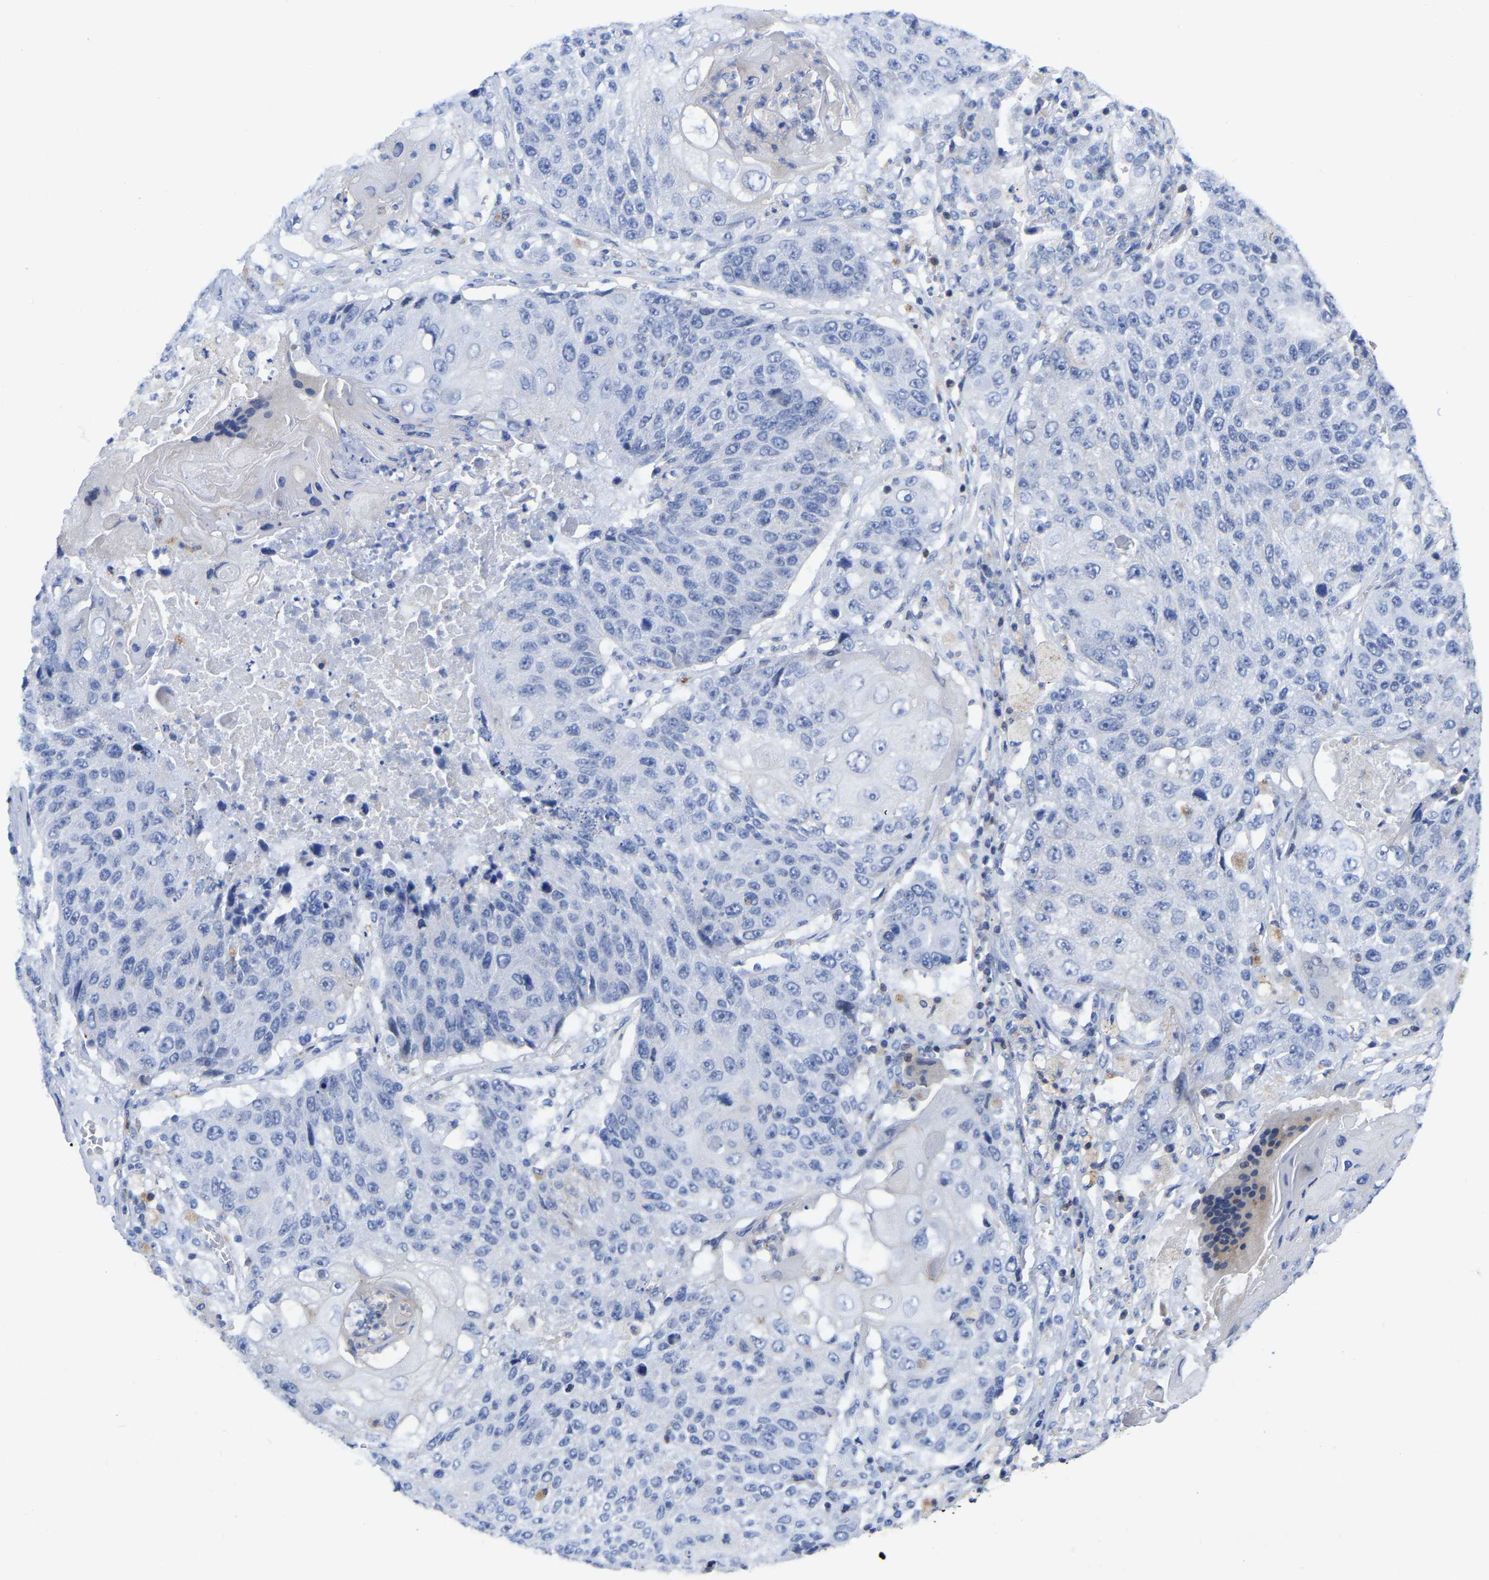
{"staining": {"intensity": "negative", "quantity": "none", "location": "none"}, "tissue": "lung cancer", "cell_type": "Tumor cells", "image_type": "cancer", "snomed": [{"axis": "morphology", "description": "Squamous cell carcinoma, NOS"}, {"axis": "topography", "description": "Lung"}], "caption": "An IHC micrograph of lung cancer (squamous cell carcinoma) is shown. There is no staining in tumor cells of lung cancer (squamous cell carcinoma).", "gene": "PTPN7", "patient": {"sex": "male", "age": 61}}